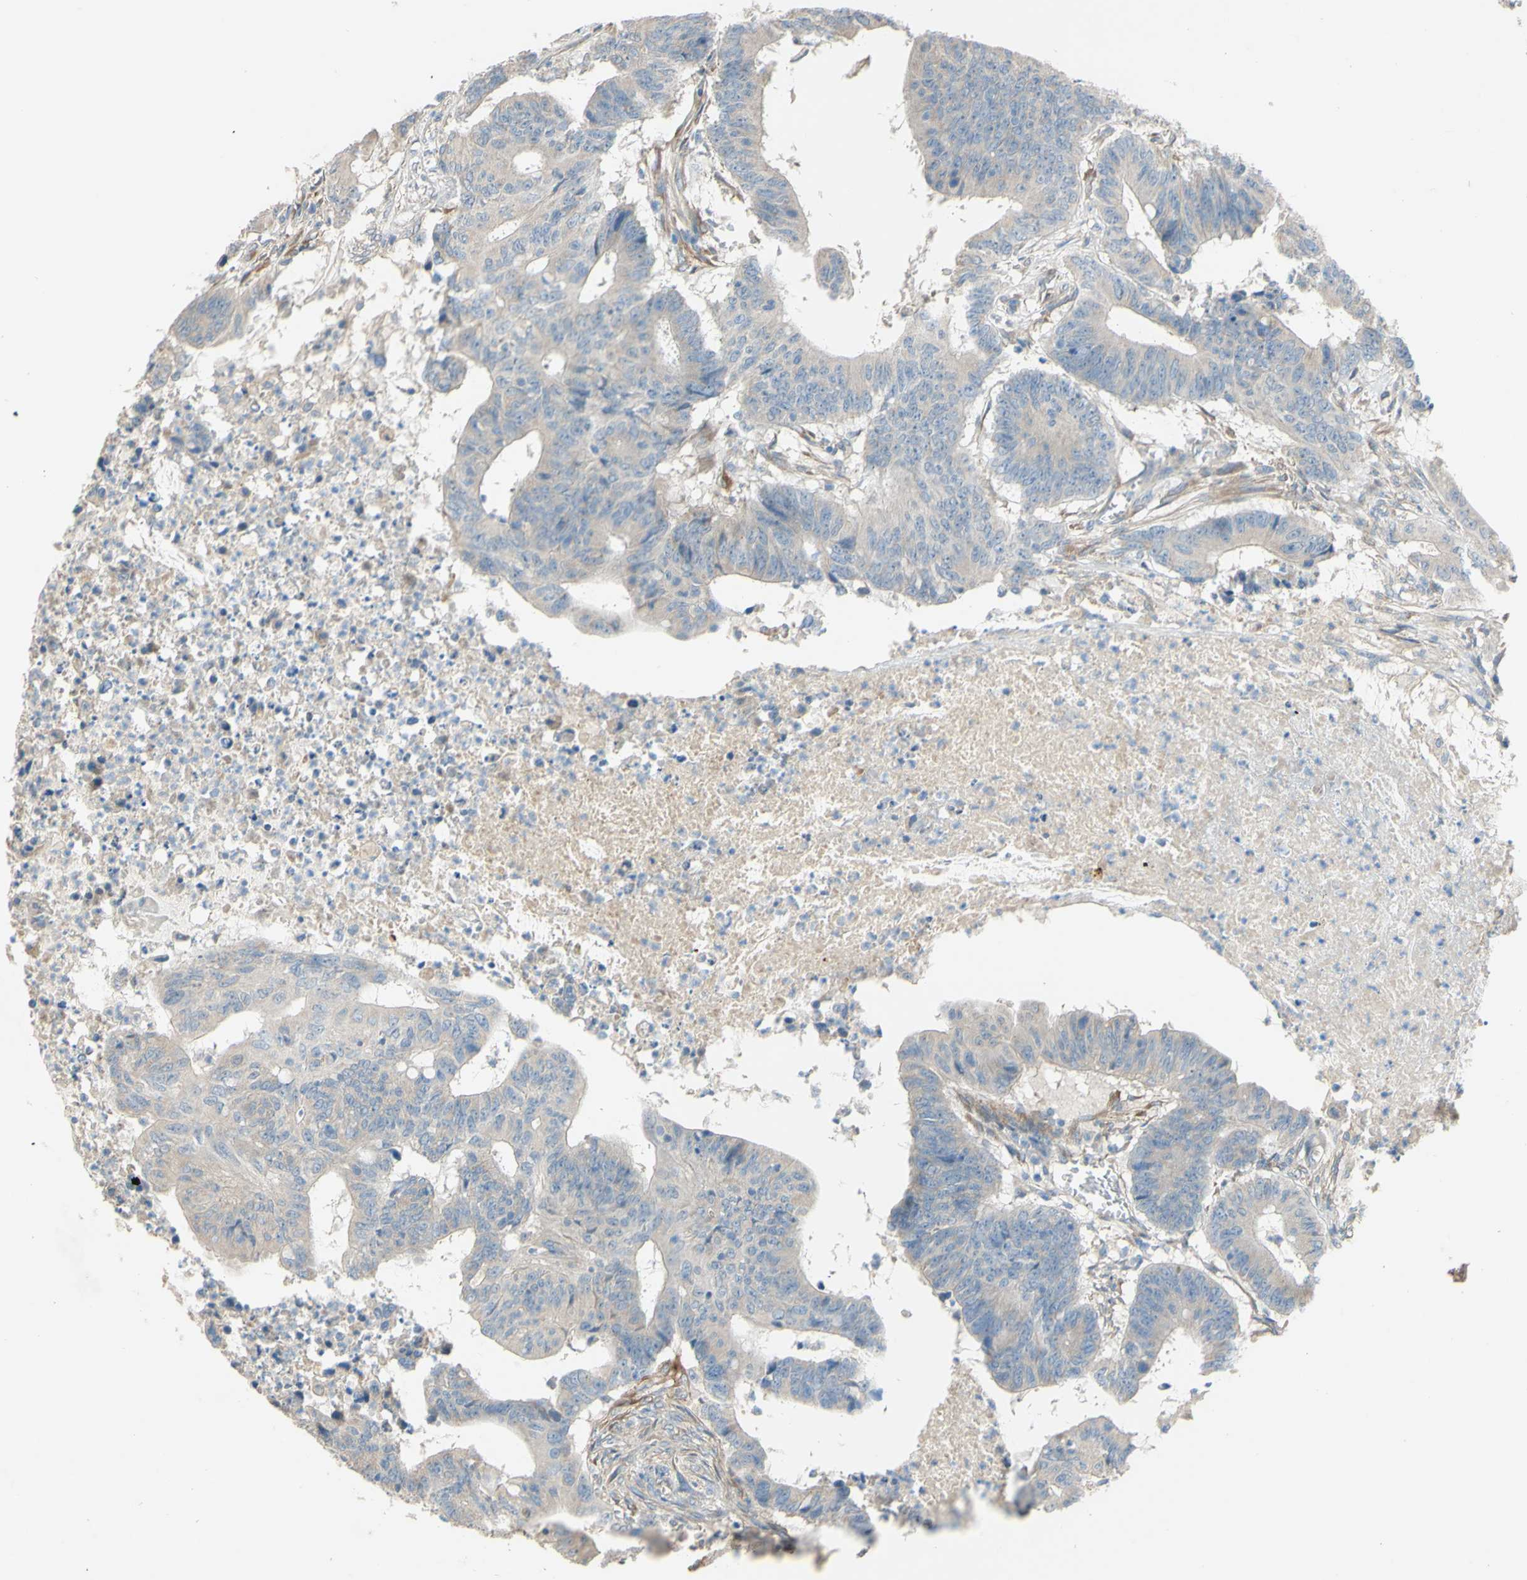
{"staining": {"intensity": "negative", "quantity": "none", "location": "none"}, "tissue": "colorectal cancer", "cell_type": "Tumor cells", "image_type": "cancer", "snomed": [{"axis": "morphology", "description": "Adenocarcinoma, NOS"}, {"axis": "topography", "description": "Colon"}], "caption": "A histopathology image of colorectal adenocarcinoma stained for a protein demonstrates no brown staining in tumor cells.", "gene": "DKK3", "patient": {"sex": "male", "age": 45}}